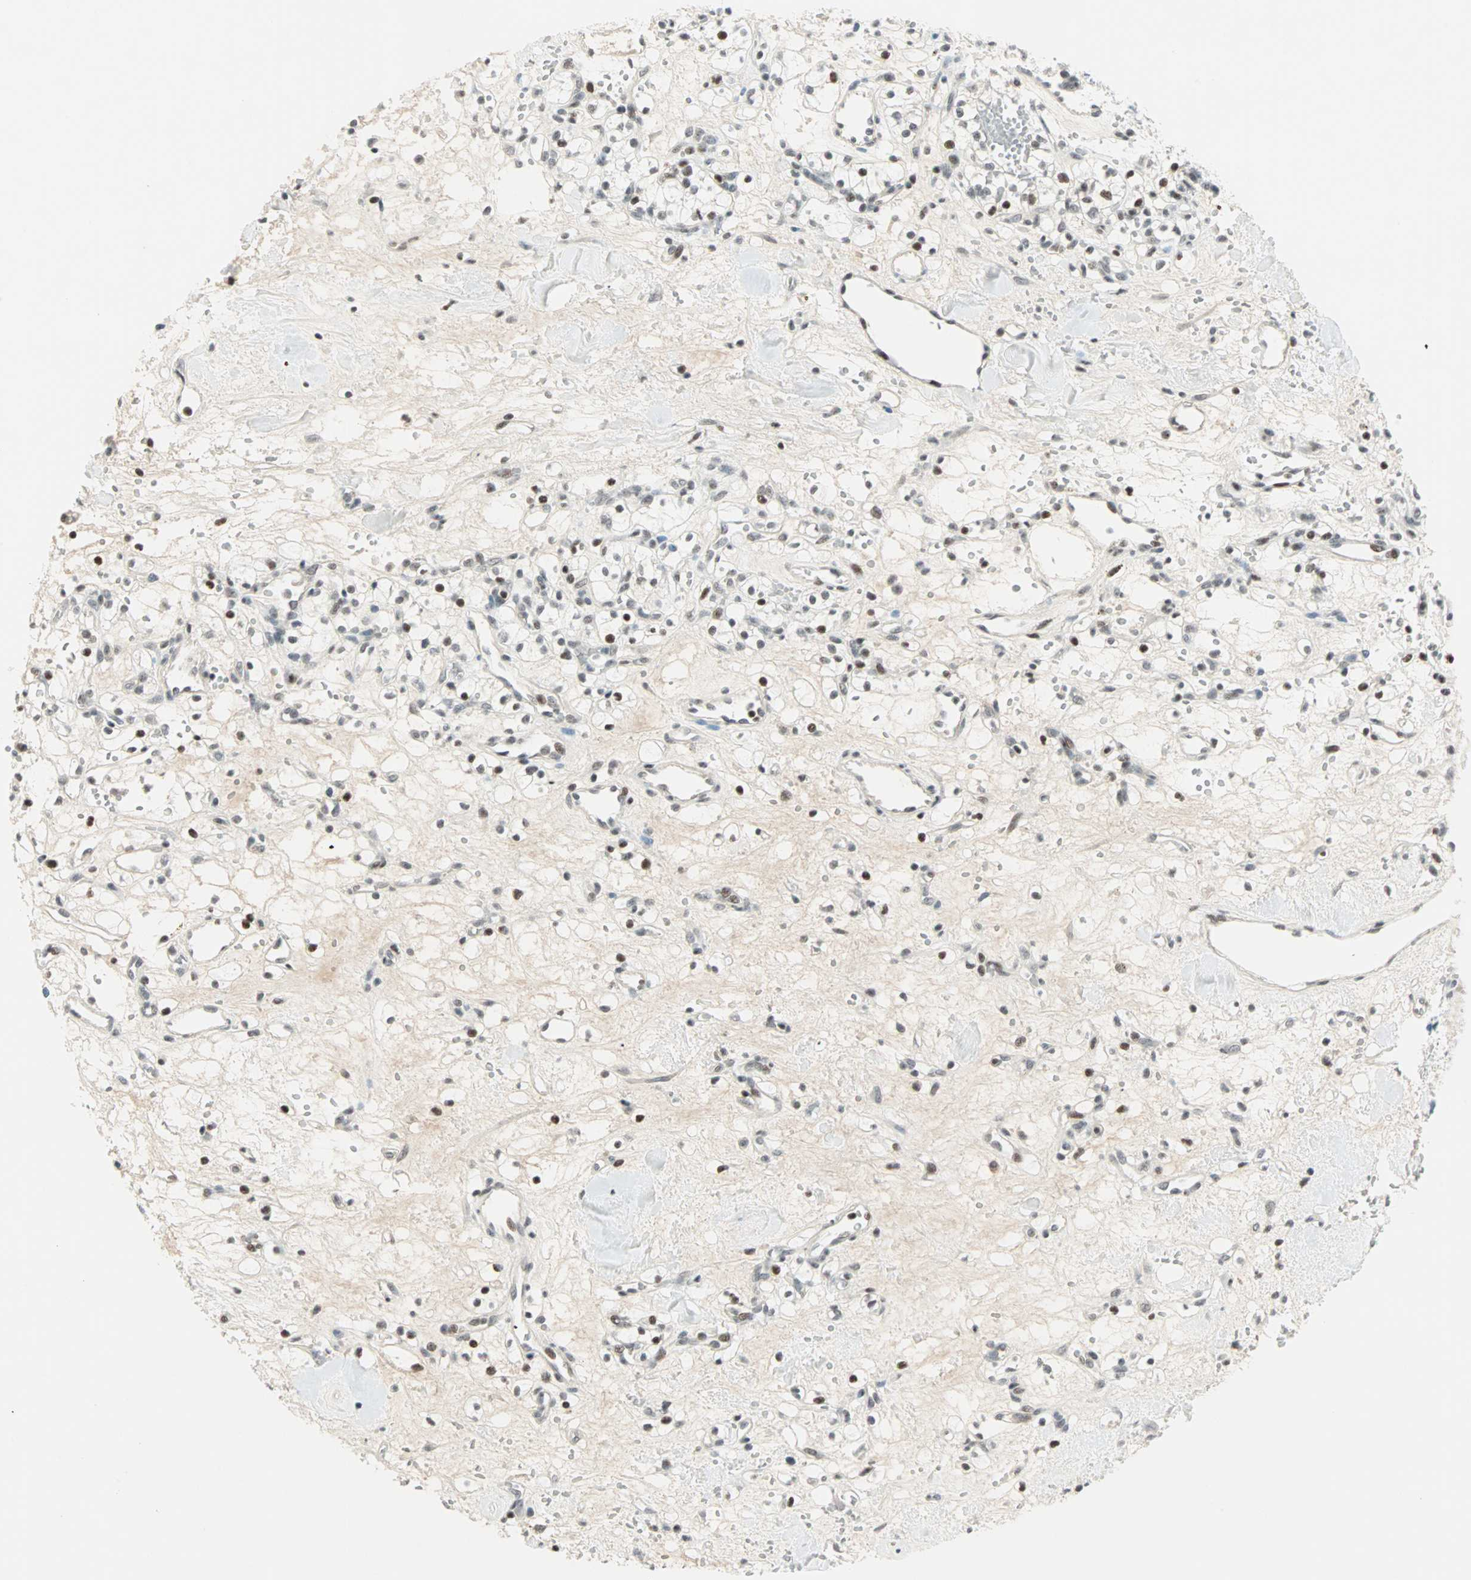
{"staining": {"intensity": "weak", "quantity": "25%-75%", "location": "nuclear"}, "tissue": "renal cancer", "cell_type": "Tumor cells", "image_type": "cancer", "snomed": [{"axis": "morphology", "description": "Adenocarcinoma, NOS"}, {"axis": "topography", "description": "Kidney"}], "caption": "Immunohistochemistry (IHC) of human adenocarcinoma (renal) demonstrates low levels of weak nuclear expression in approximately 25%-75% of tumor cells.", "gene": "SIN3A", "patient": {"sex": "female", "age": 60}}